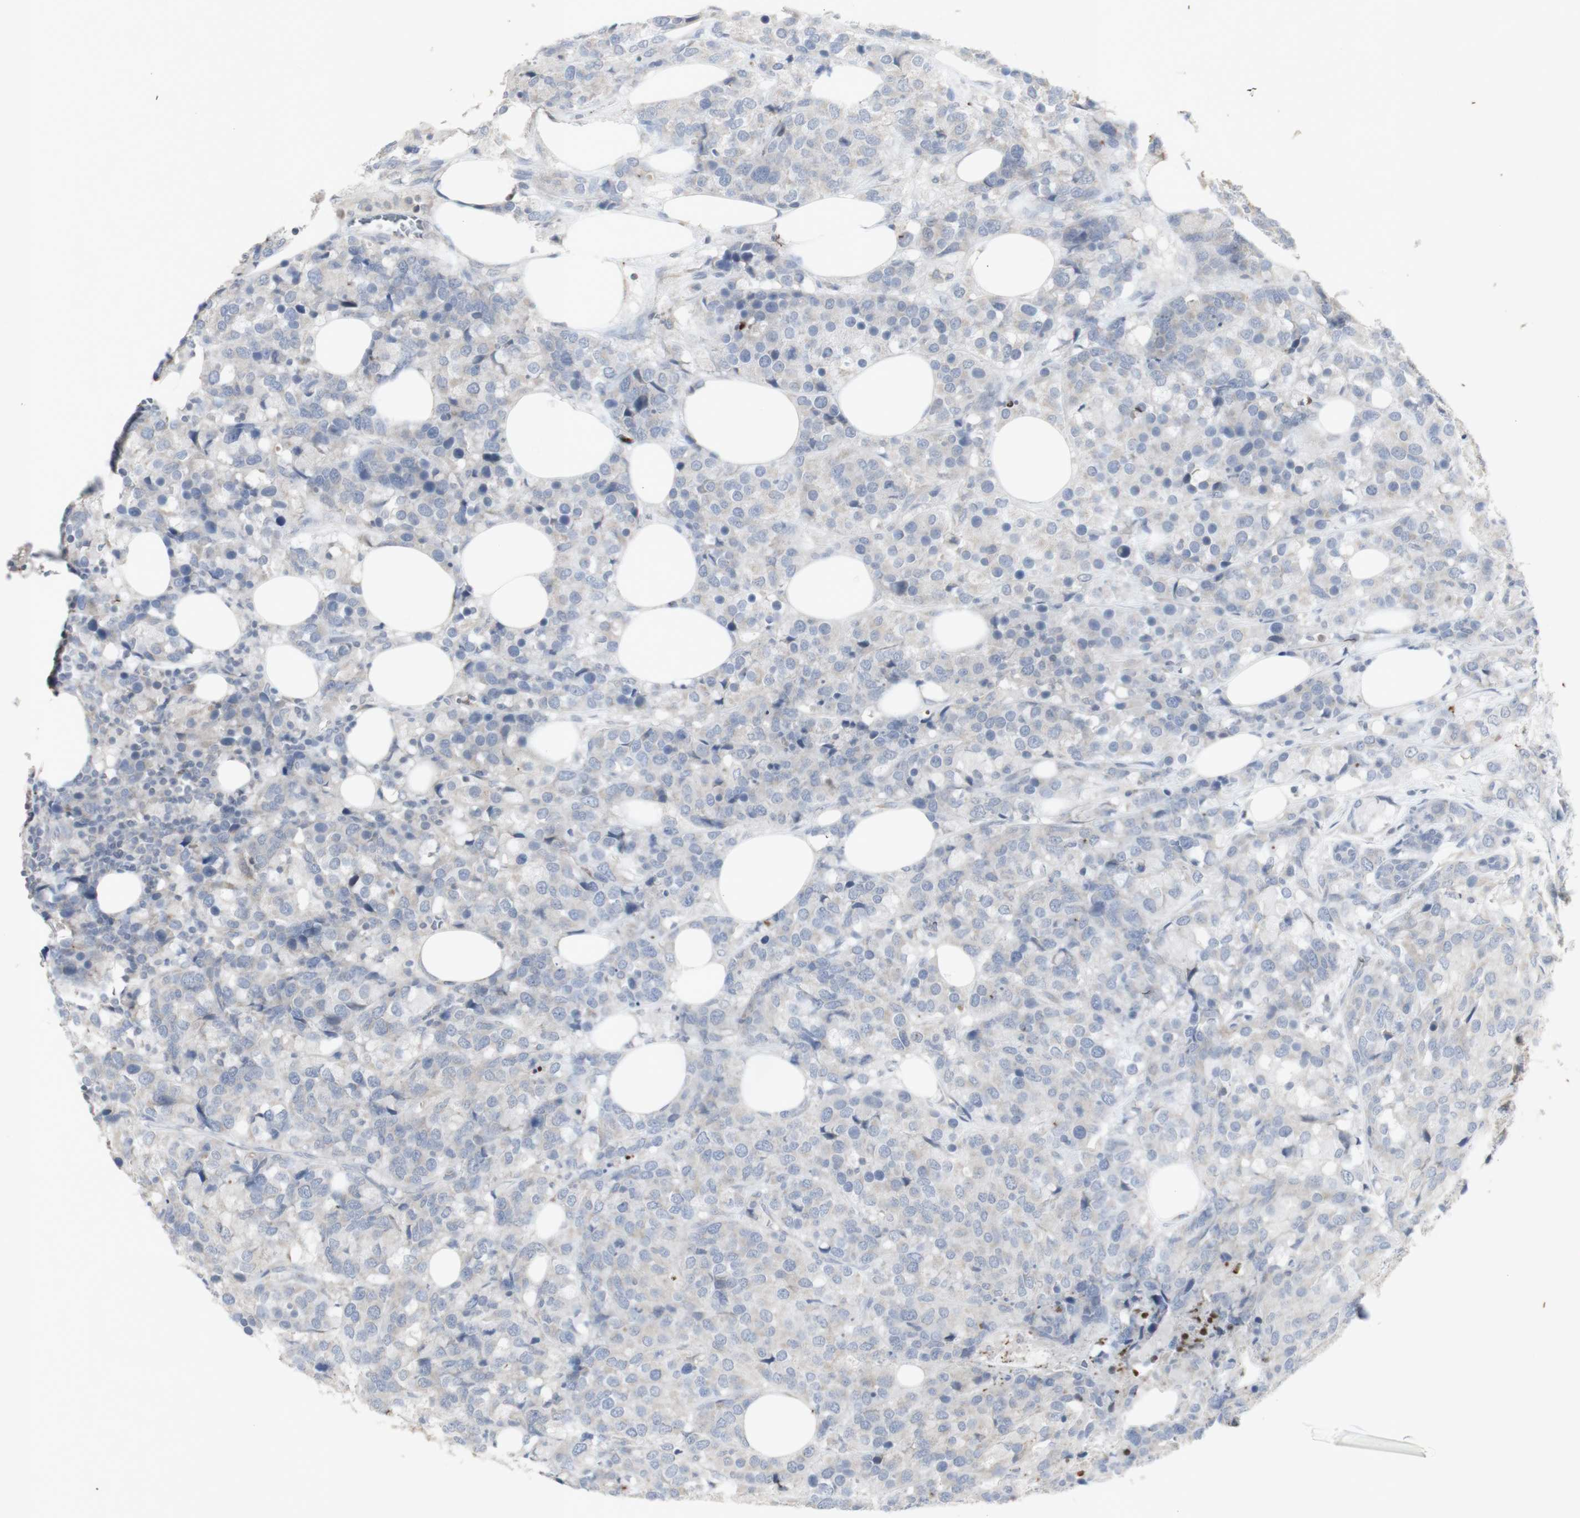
{"staining": {"intensity": "negative", "quantity": "none", "location": "none"}, "tissue": "breast cancer", "cell_type": "Tumor cells", "image_type": "cancer", "snomed": [{"axis": "morphology", "description": "Lobular carcinoma"}, {"axis": "topography", "description": "Breast"}], "caption": "Lobular carcinoma (breast) stained for a protein using immunohistochemistry reveals no expression tumor cells.", "gene": "INS", "patient": {"sex": "female", "age": 59}}